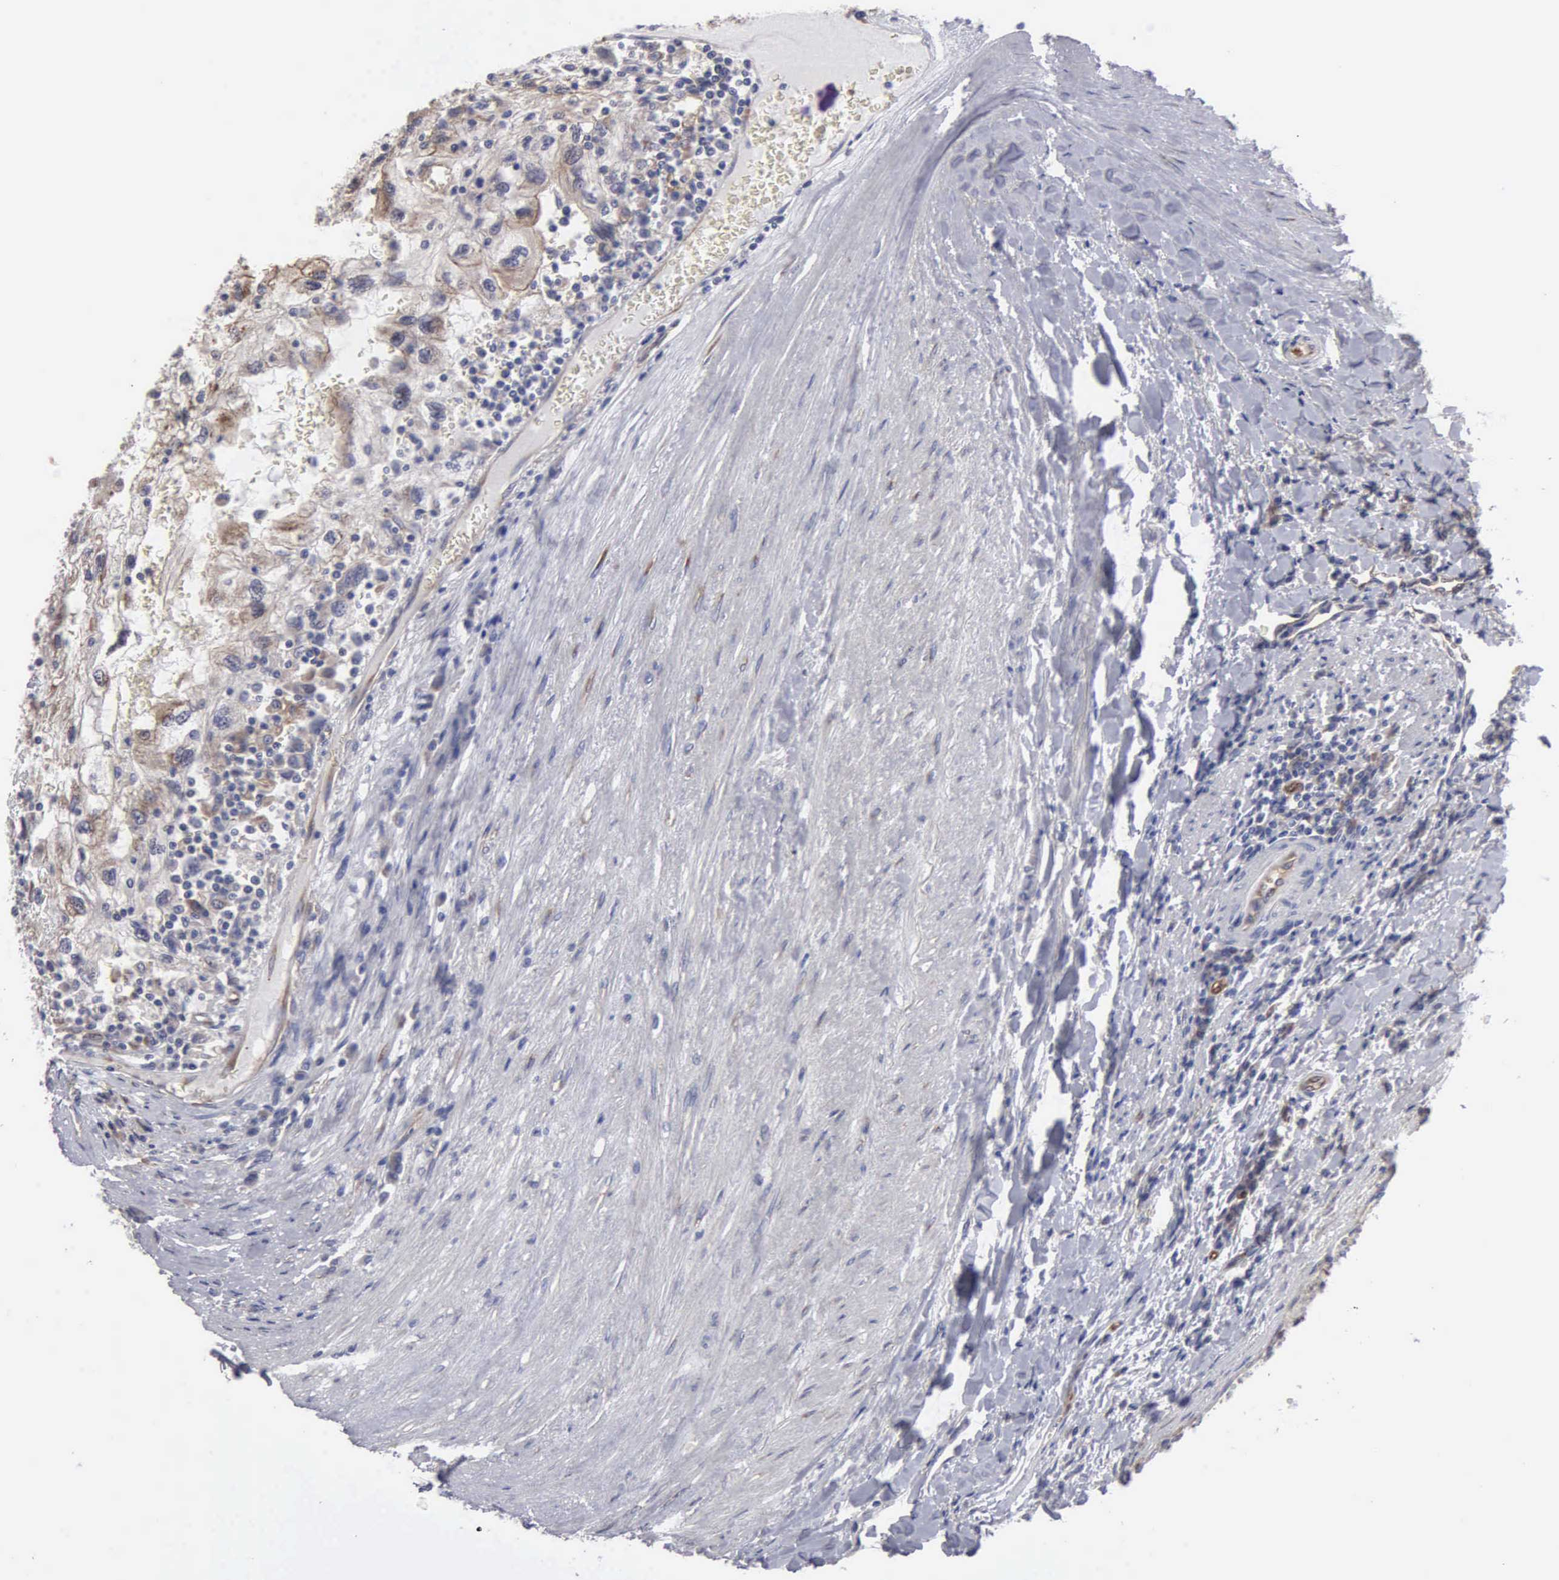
{"staining": {"intensity": "weak", "quantity": "25%-75%", "location": "cytoplasmic/membranous"}, "tissue": "renal cancer", "cell_type": "Tumor cells", "image_type": "cancer", "snomed": [{"axis": "morphology", "description": "Normal tissue, NOS"}, {"axis": "morphology", "description": "Adenocarcinoma, NOS"}, {"axis": "topography", "description": "Kidney"}], "caption": "IHC staining of adenocarcinoma (renal), which reveals low levels of weak cytoplasmic/membranous expression in about 25%-75% of tumor cells indicating weak cytoplasmic/membranous protein expression. The staining was performed using DAB (brown) for protein detection and nuclei were counterstained in hematoxylin (blue).", "gene": "RDX", "patient": {"sex": "male", "age": 71}}